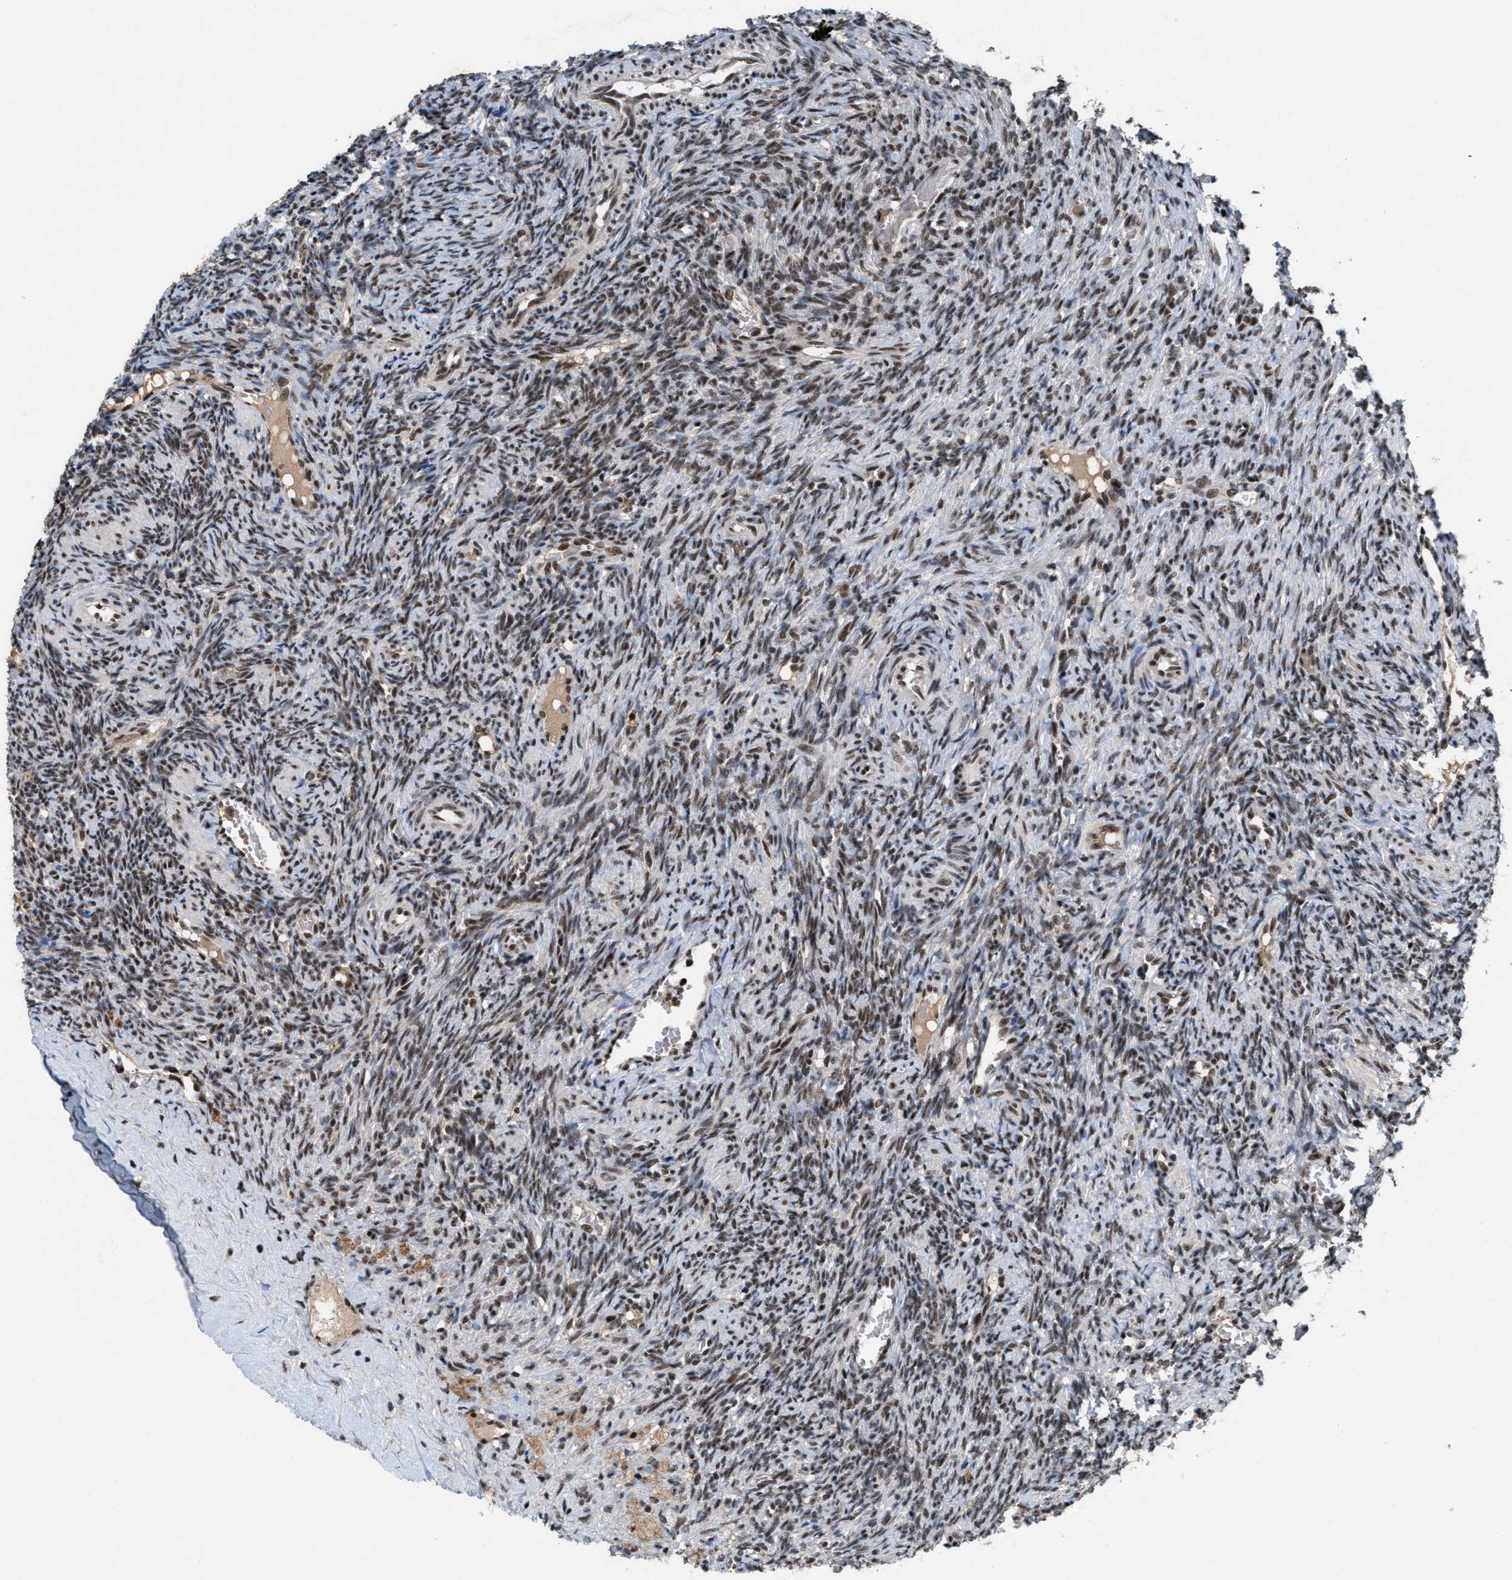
{"staining": {"intensity": "moderate", "quantity": ">75%", "location": "nuclear"}, "tissue": "ovary", "cell_type": "Ovarian stroma cells", "image_type": "normal", "snomed": [{"axis": "morphology", "description": "Normal tissue, NOS"}, {"axis": "topography", "description": "Ovary"}], "caption": "Immunohistochemistry micrograph of unremarkable ovary: human ovary stained using immunohistochemistry (IHC) displays medium levels of moderate protein expression localized specifically in the nuclear of ovarian stroma cells, appearing as a nuclear brown color.", "gene": "PRPF4", "patient": {"sex": "female", "age": 41}}